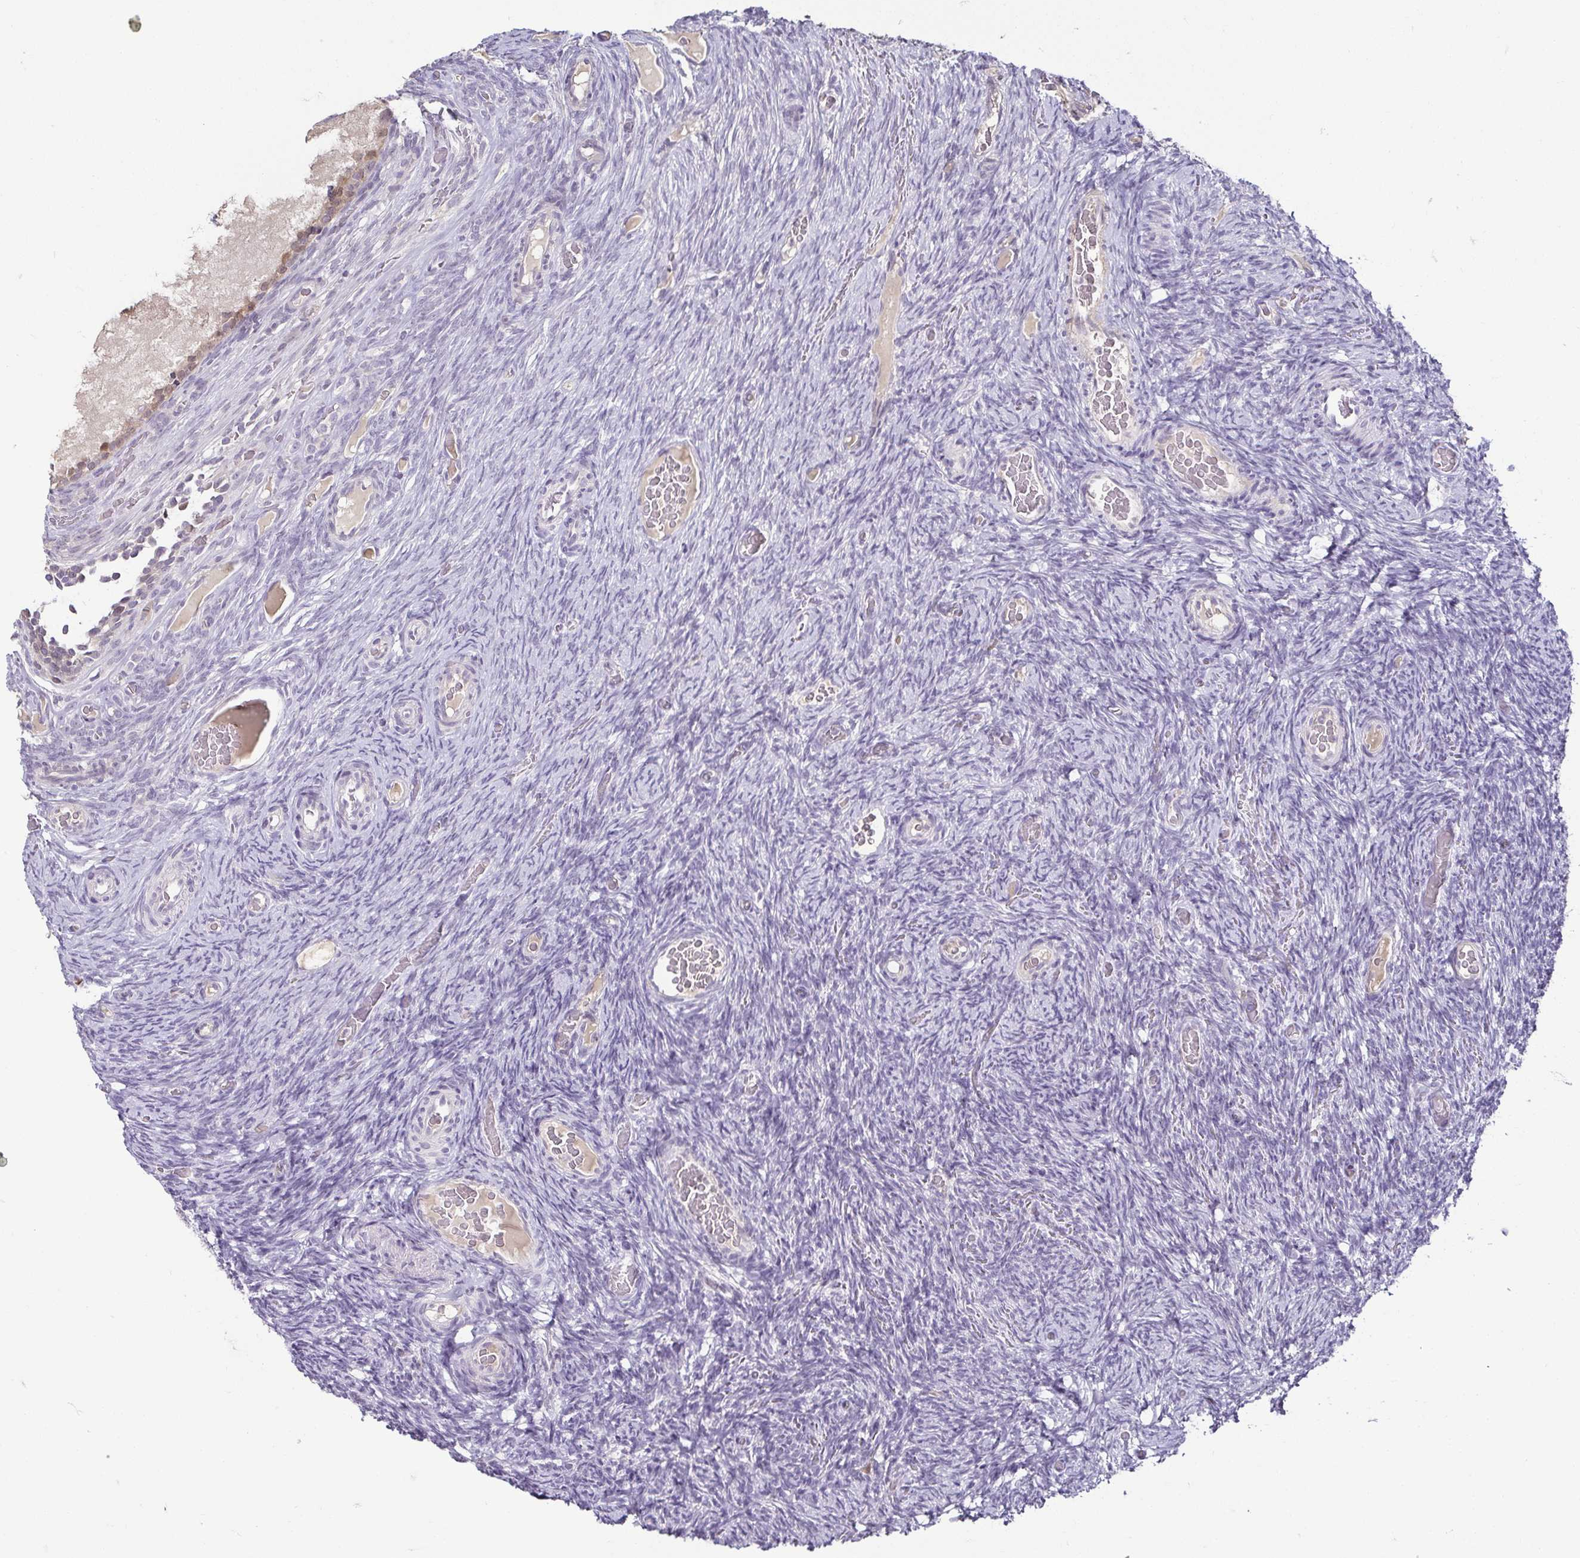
{"staining": {"intensity": "negative", "quantity": "none", "location": "none"}, "tissue": "ovary", "cell_type": "Ovarian stroma cells", "image_type": "normal", "snomed": [{"axis": "morphology", "description": "Normal tissue, NOS"}, {"axis": "topography", "description": "Ovary"}], "caption": "High power microscopy histopathology image of an immunohistochemistry photomicrograph of normal ovary, revealing no significant positivity in ovarian stroma cells. (Stains: DAB immunohistochemistry (IHC) with hematoxylin counter stain, Microscopy: brightfield microscopy at high magnification).", "gene": "HOPX", "patient": {"sex": "female", "age": 34}}